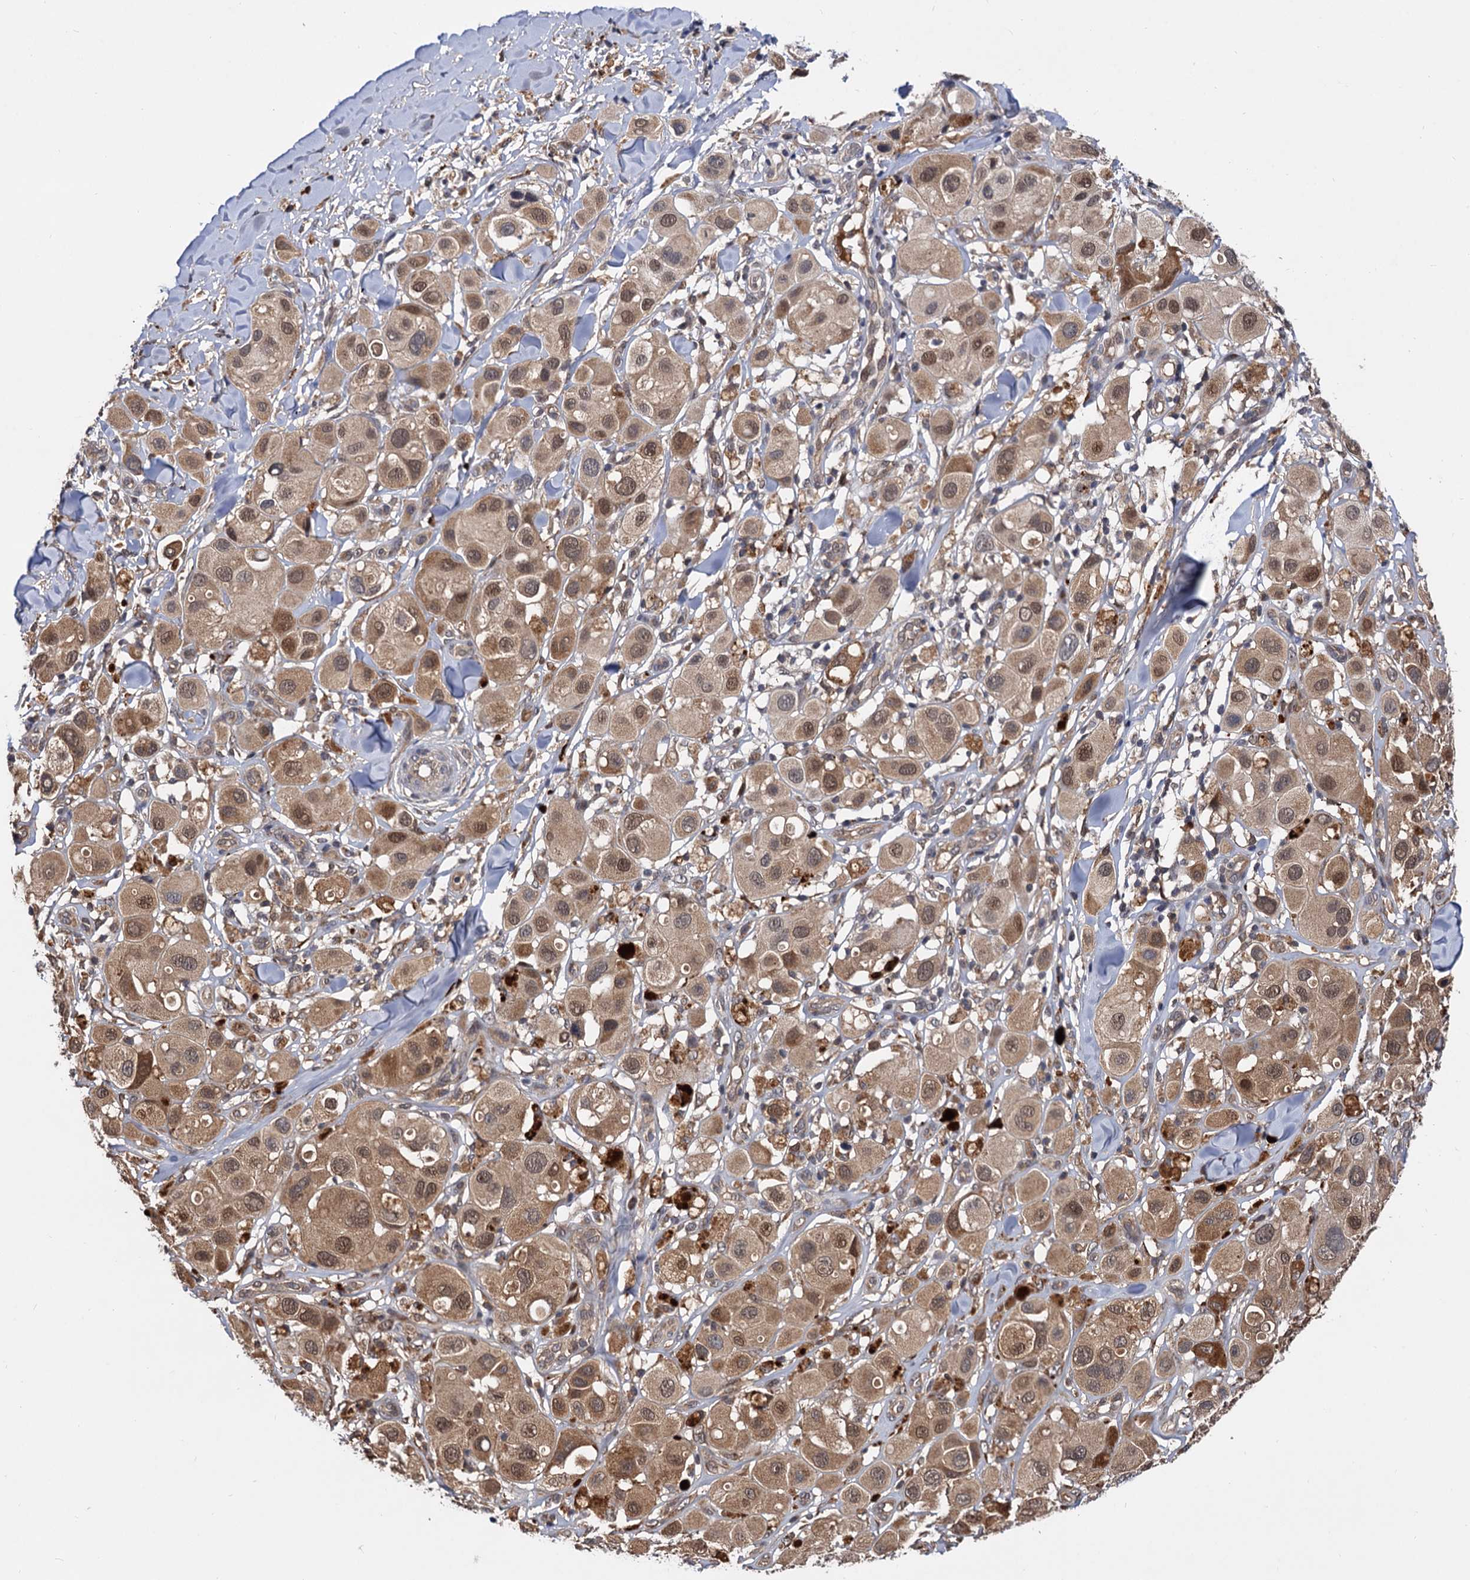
{"staining": {"intensity": "moderate", "quantity": ">75%", "location": "cytoplasmic/membranous,nuclear"}, "tissue": "melanoma", "cell_type": "Tumor cells", "image_type": "cancer", "snomed": [{"axis": "morphology", "description": "Malignant melanoma, Metastatic site"}, {"axis": "topography", "description": "Skin"}], "caption": "A brown stain labels moderate cytoplasmic/membranous and nuclear positivity of a protein in malignant melanoma (metastatic site) tumor cells. Immunohistochemistry stains the protein of interest in brown and the nuclei are stained blue.", "gene": "SELENOP", "patient": {"sex": "male", "age": 41}}